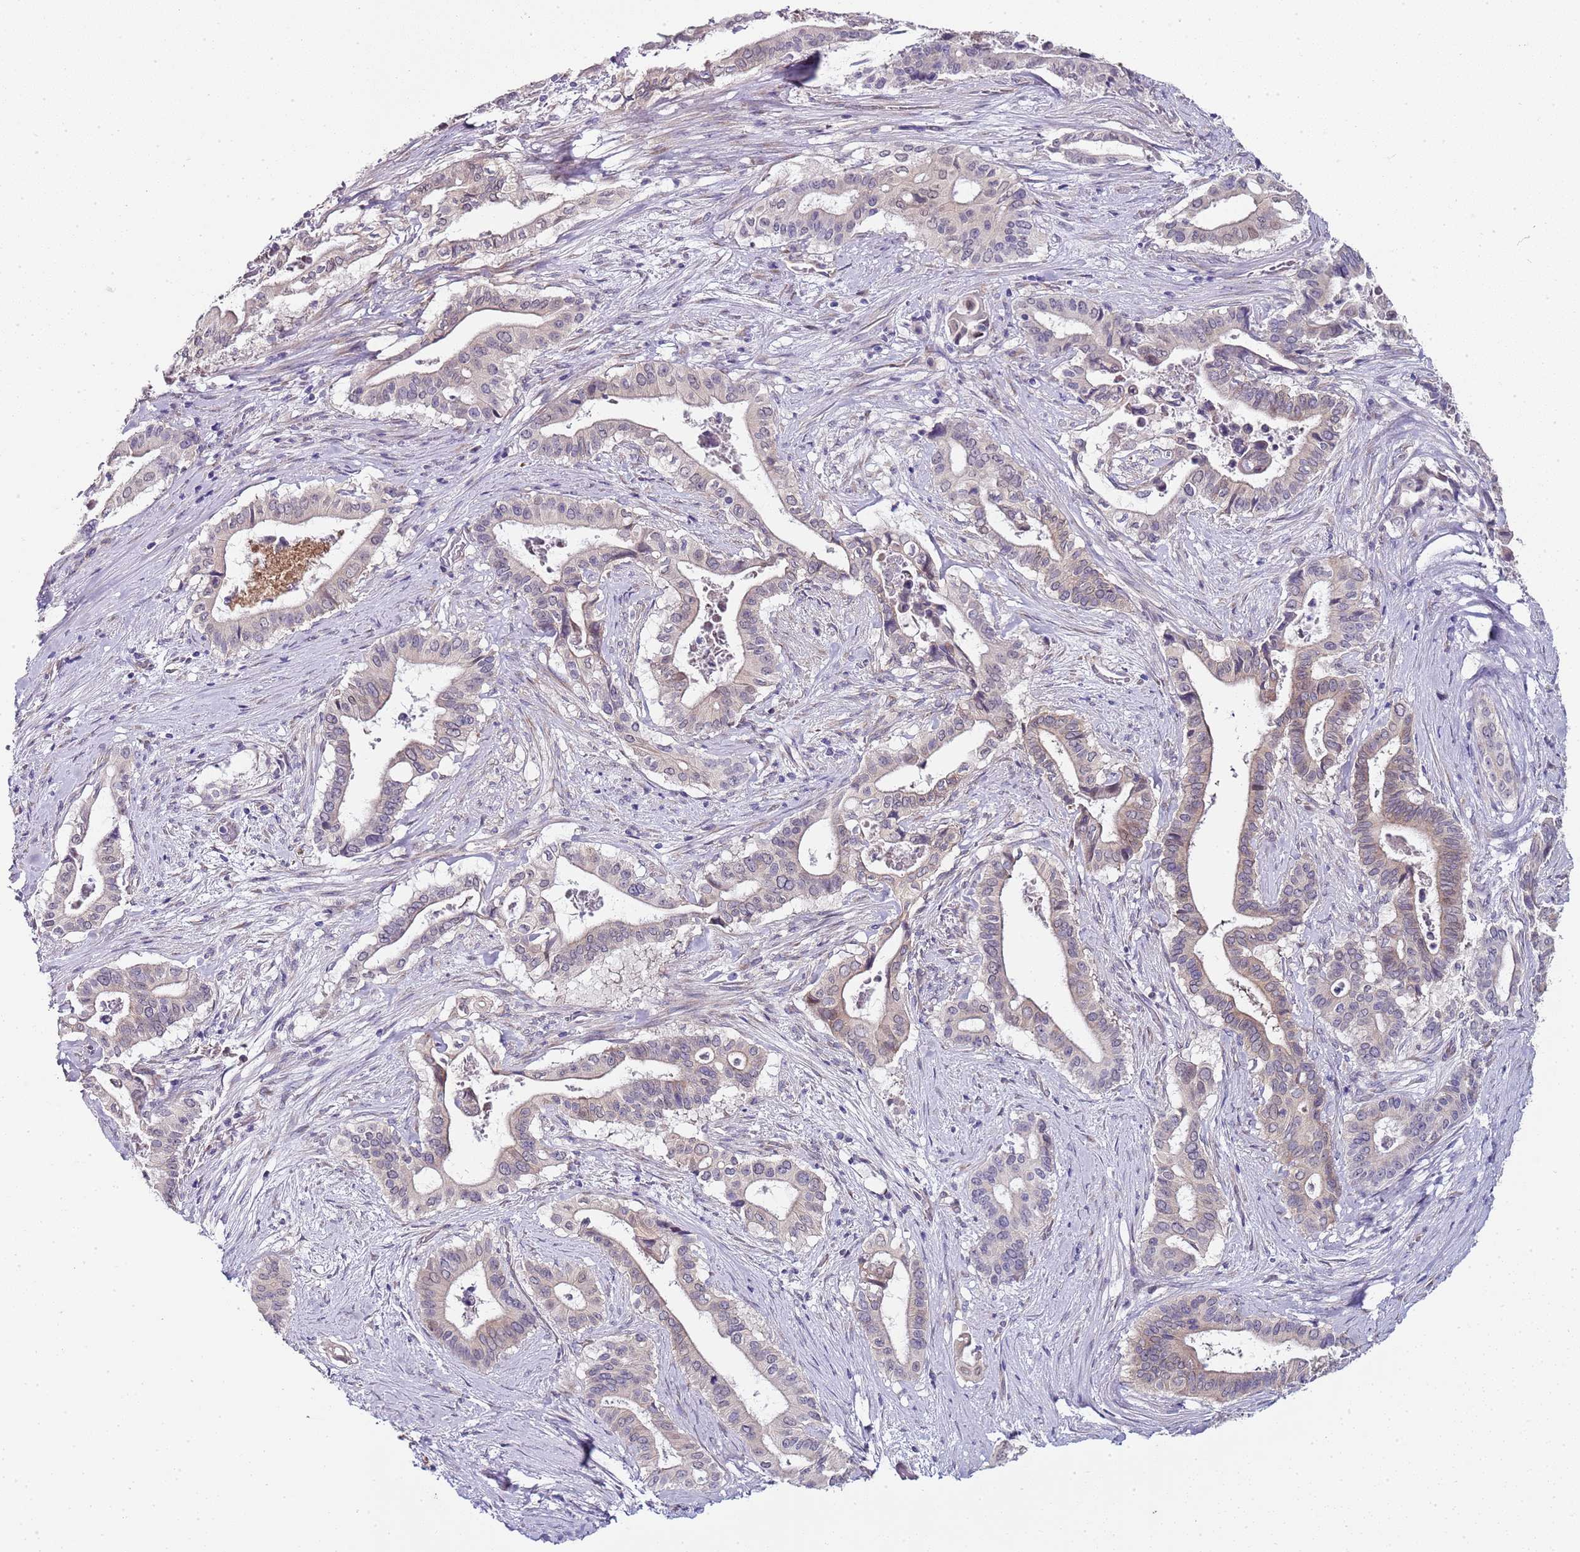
{"staining": {"intensity": "negative", "quantity": "none", "location": "none"}, "tissue": "pancreatic cancer", "cell_type": "Tumor cells", "image_type": "cancer", "snomed": [{"axis": "morphology", "description": "Adenocarcinoma, NOS"}, {"axis": "topography", "description": "Pancreas"}], "caption": "Immunohistochemical staining of human pancreatic cancer demonstrates no significant expression in tumor cells.", "gene": "TBC1D9", "patient": {"sex": "female", "age": 77}}